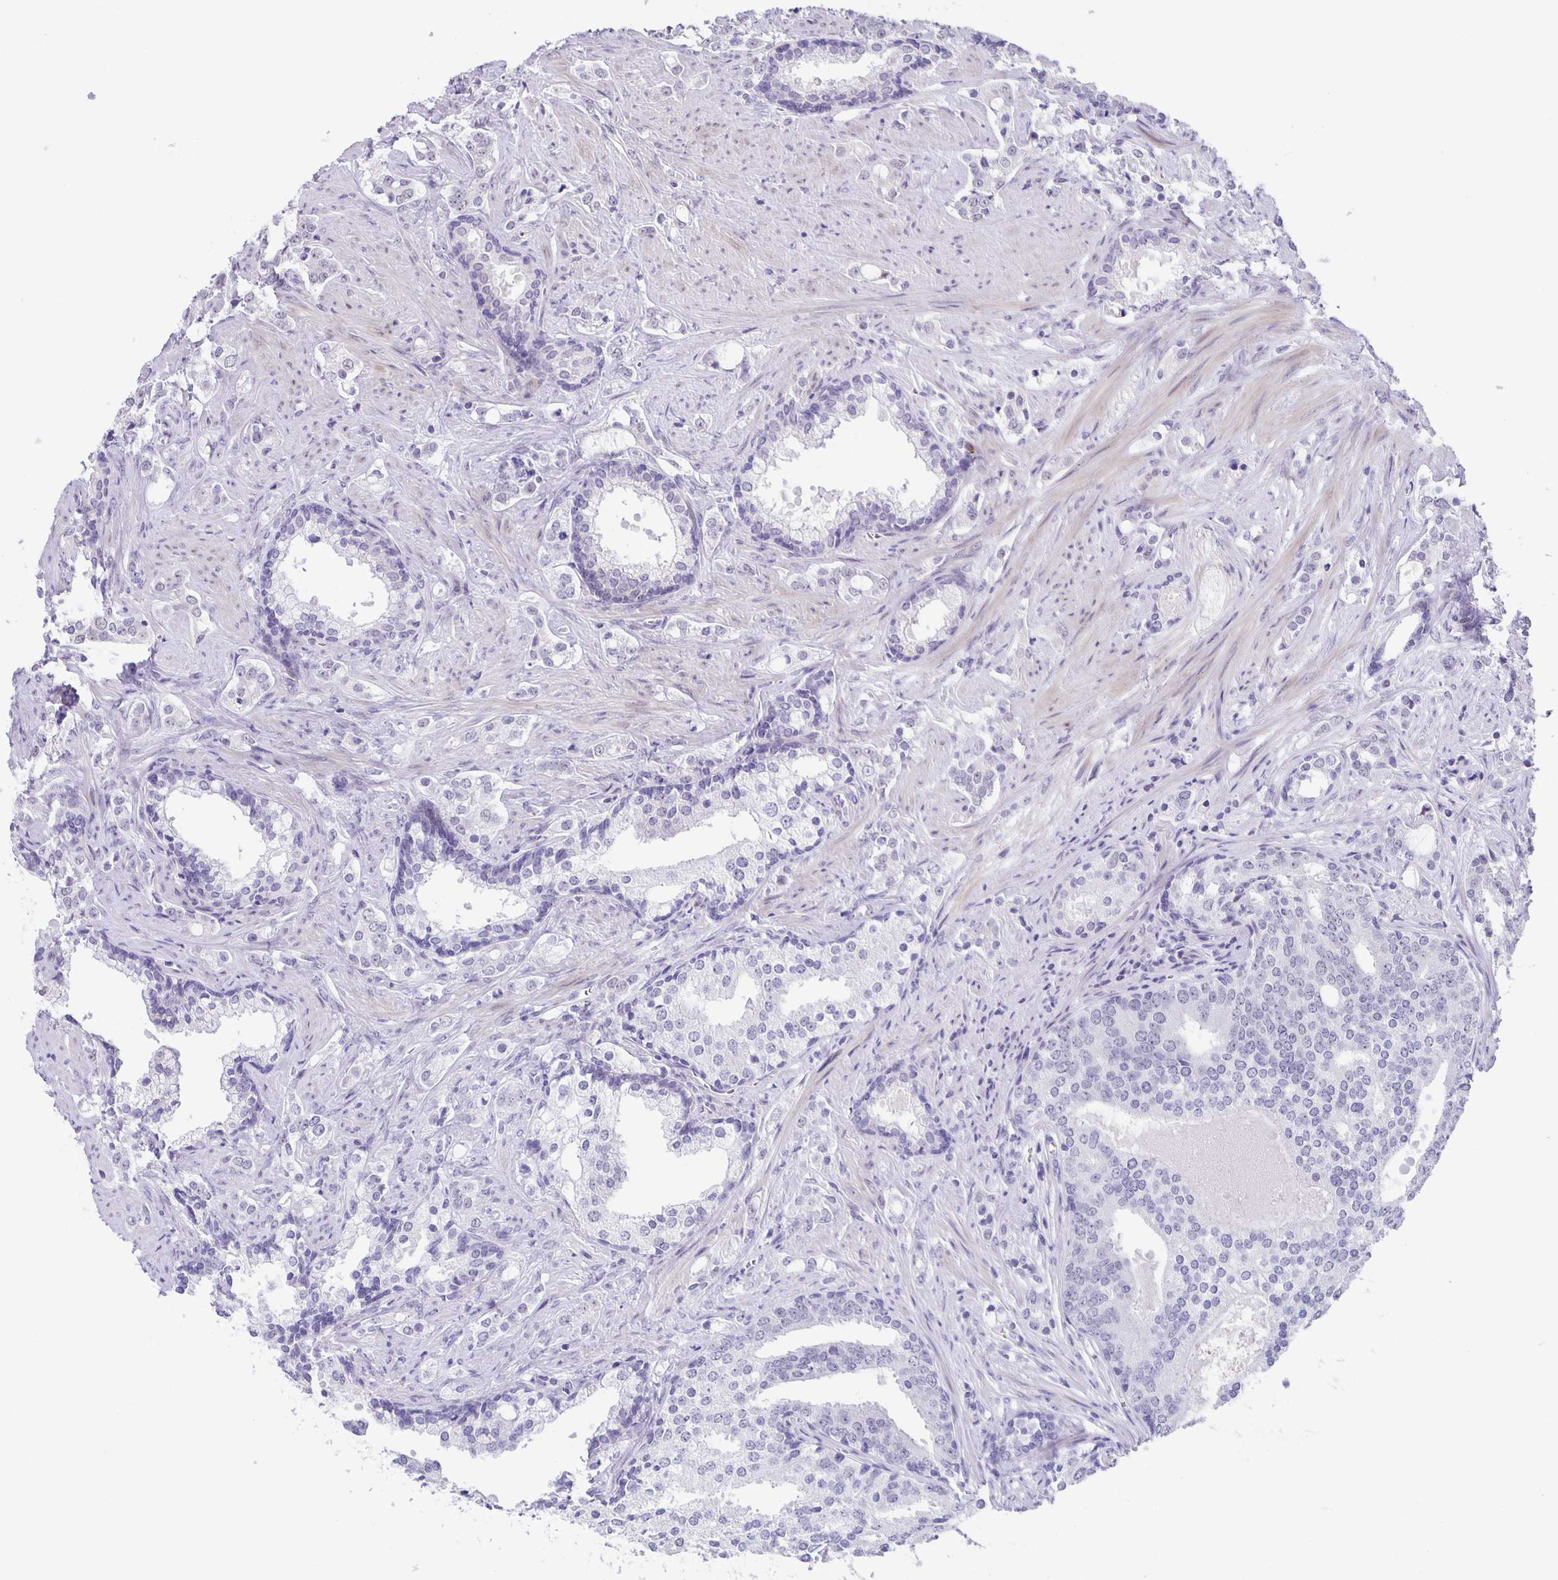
{"staining": {"intensity": "negative", "quantity": "none", "location": "none"}, "tissue": "prostate cancer", "cell_type": "Tumor cells", "image_type": "cancer", "snomed": [{"axis": "morphology", "description": "Adenocarcinoma, Medium grade"}, {"axis": "topography", "description": "Prostate"}], "caption": "An IHC photomicrograph of prostate cancer is shown. There is no staining in tumor cells of prostate cancer.", "gene": "PHRF1", "patient": {"sex": "male", "age": 57}}